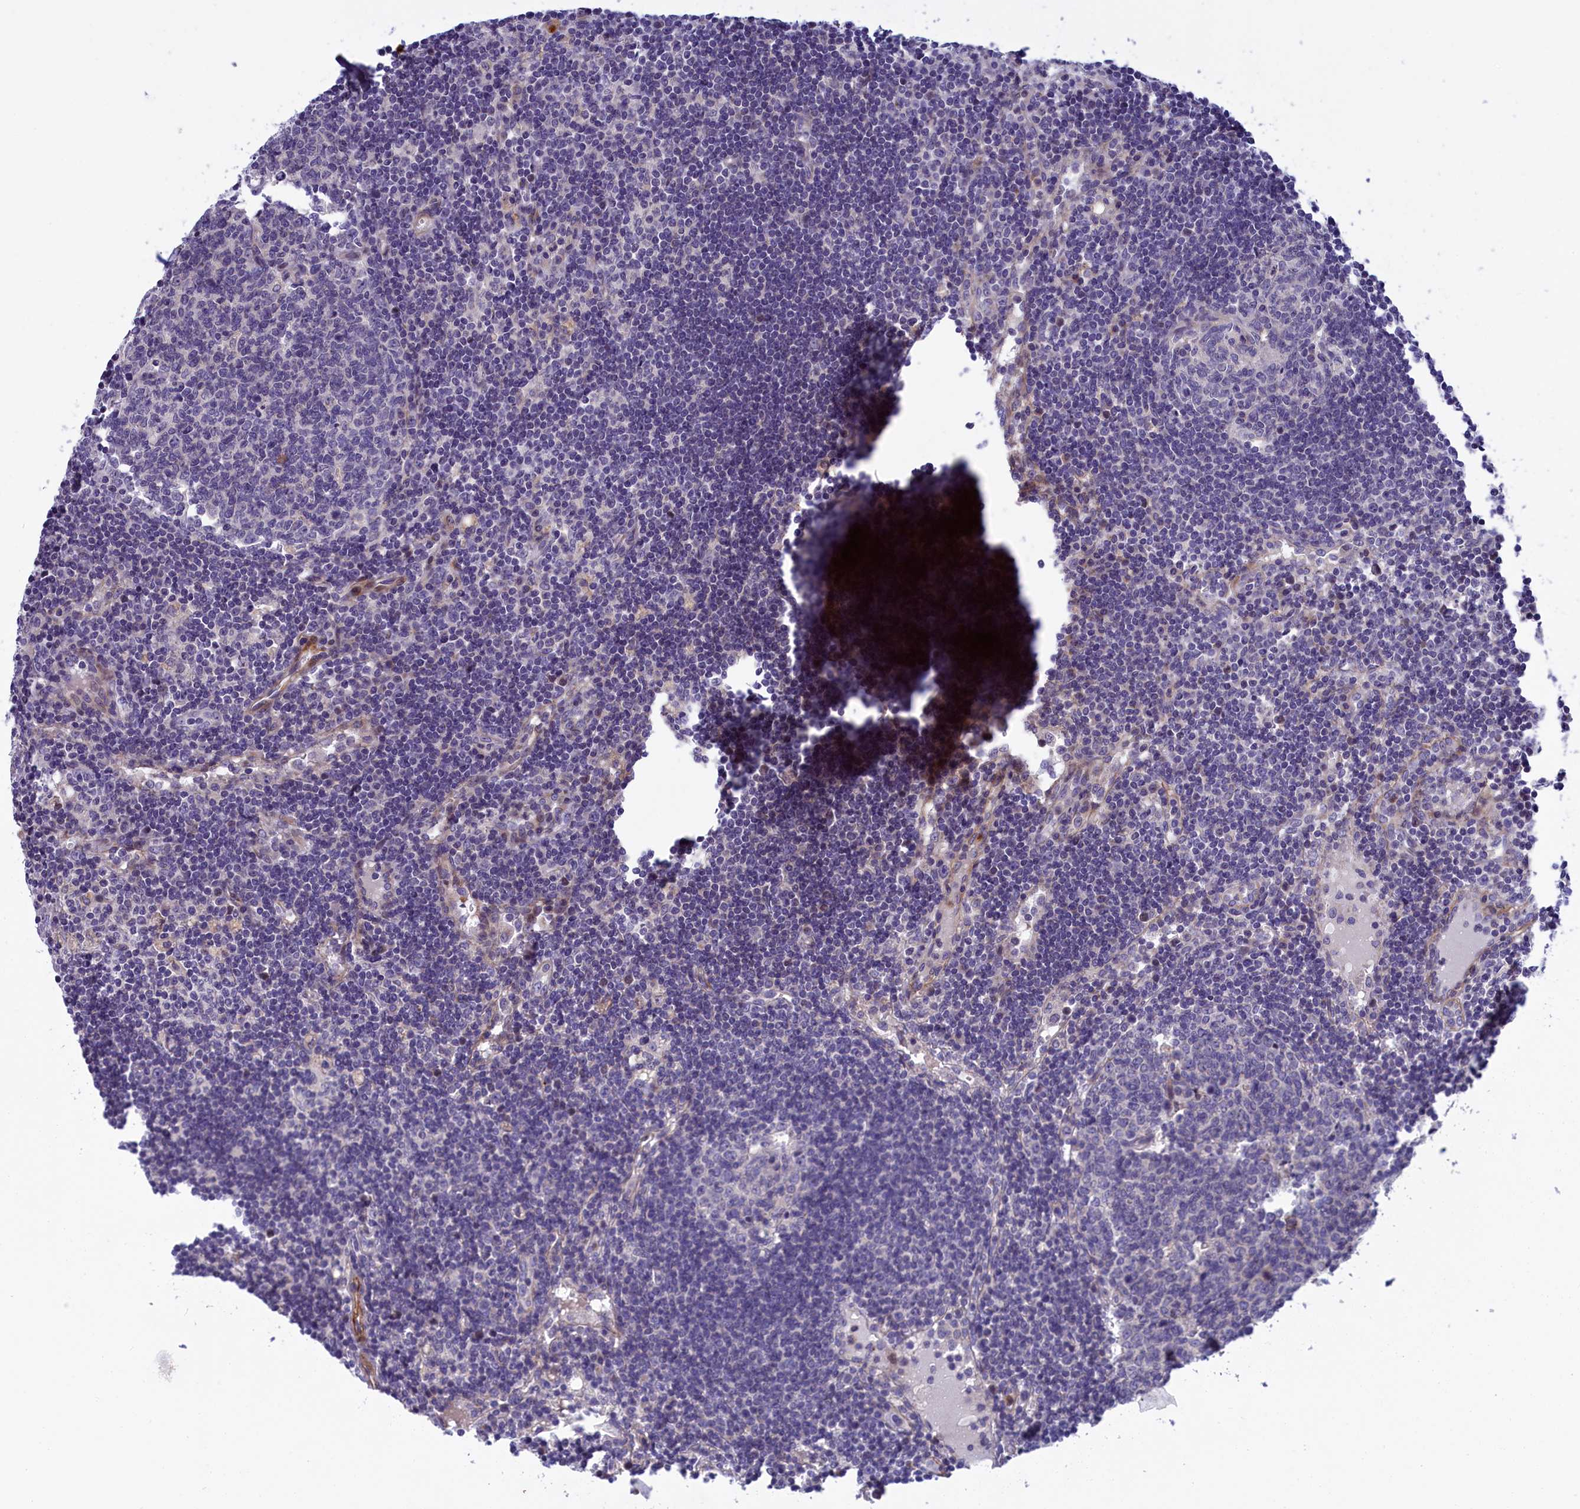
{"staining": {"intensity": "negative", "quantity": "none", "location": "none"}, "tissue": "lymph node", "cell_type": "Germinal center cells", "image_type": "normal", "snomed": [{"axis": "morphology", "description": "Normal tissue, NOS"}, {"axis": "topography", "description": "Lymph node"}], "caption": "DAB (3,3'-diaminobenzidine) immunohistochemical staining of benign human lymph node demonstrates no significant expression in germinal center cells.", "gene": "LOXL1", "patient": {"sex": "female", "age": 73}}